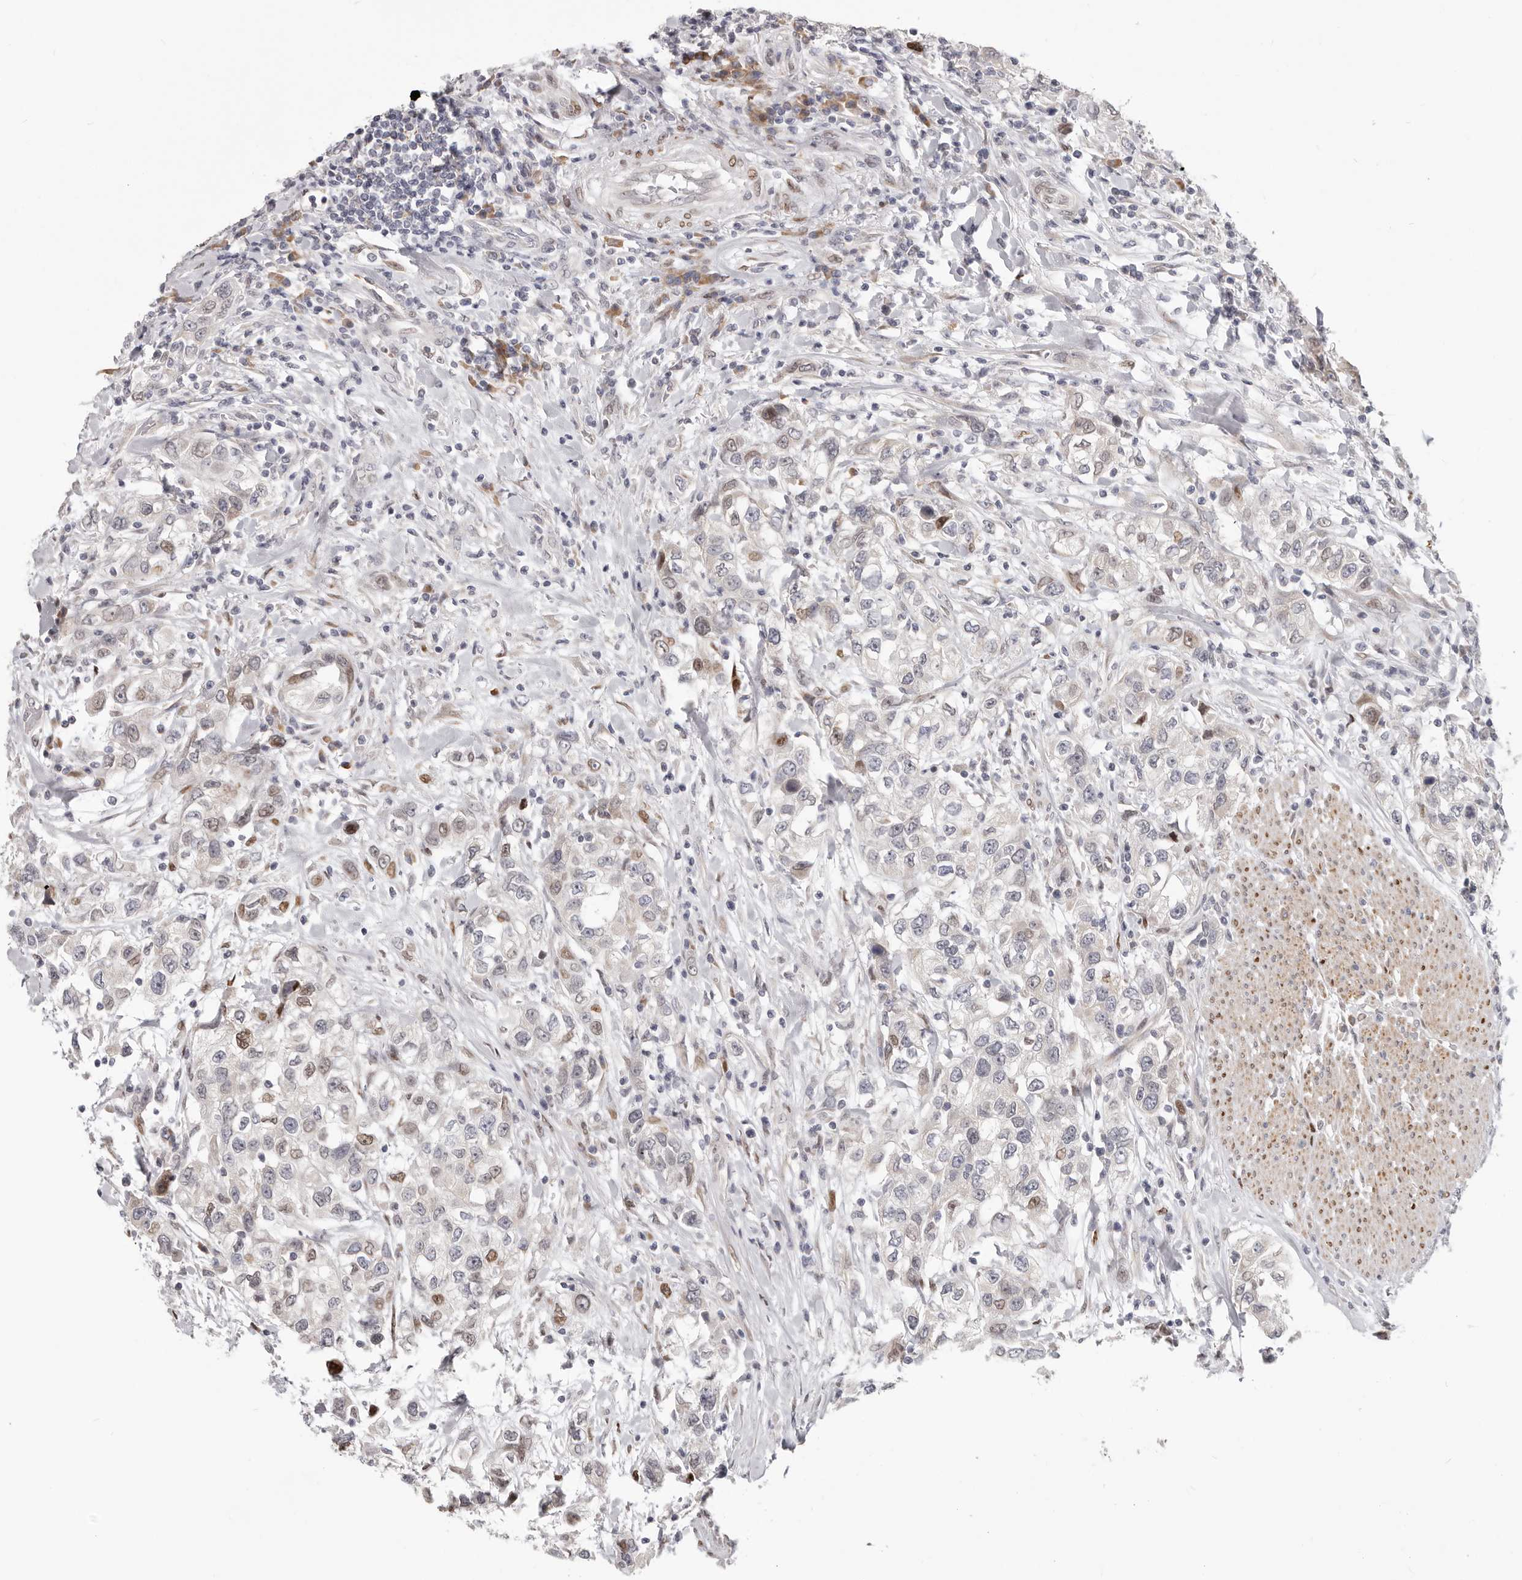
{"staining": {"intensity": "moderate", "quantity": "<25%", "location": "nuclear"}, "tissue": "urothelial cancer", "cell_type": "Tumor cells", "image_type": "cancer", "snomed": [{"axis": "morphology", "description": "Urothelial carcinoma, High grade"}, {"axis": "topography", "description": "Urinary bladder"}], "caption": "The histopathology image shows immunohistochemical staining of urothelial carcinoma (high-grade). There is moderate nuclear positivity is present in about <25% of tumor cells. The protein is stained brown, and the nuclei are stained in blue (DAB (3,3'-diaminobenzidine) IHC with brightfield microscopy, high magnification).", "gene": "SRP19", "patient": {"sex": "female", "age": 80}}